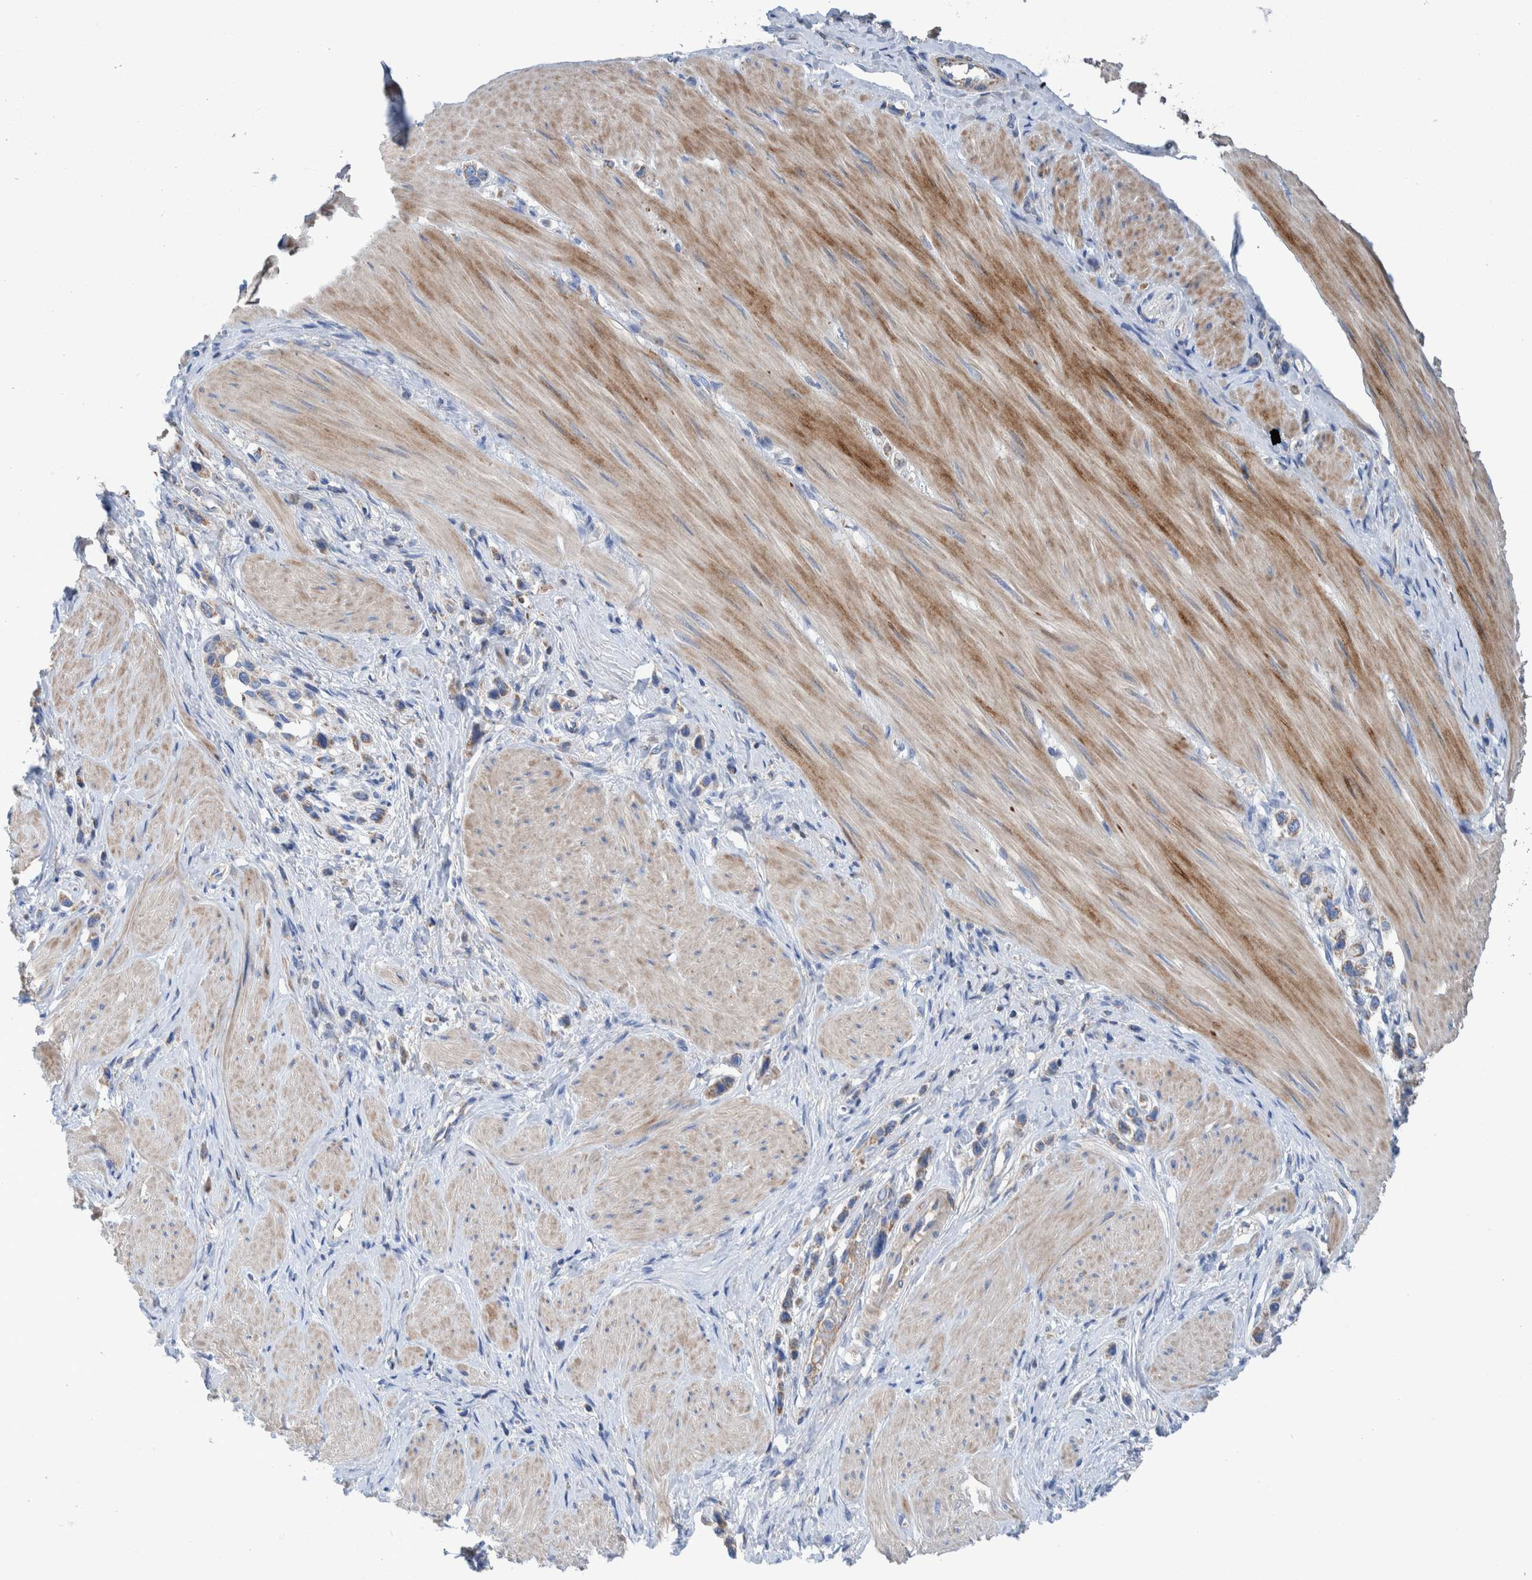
{"staining": {"intensity": "weak", "quantity": ">75%", "location": "cytoplasmic/membranous"}, "tissue": "stomach cancer", "cell_type": "Tumor cells", "image_type": "cancer", "snomed": [{"axis": "morphology", "description": "Adenocarcinoma, NOS"}, {"axis": "topography", "description": "Stomach"}], "caption": "A photomicrograph of stomach cancer (adenocarcinoma) stained for a protein reveals weak cytoplasmic/membranous brown staining in tumor cells.", "gene": "DECR1", "patient": {"sex": "female", "age": 65}}